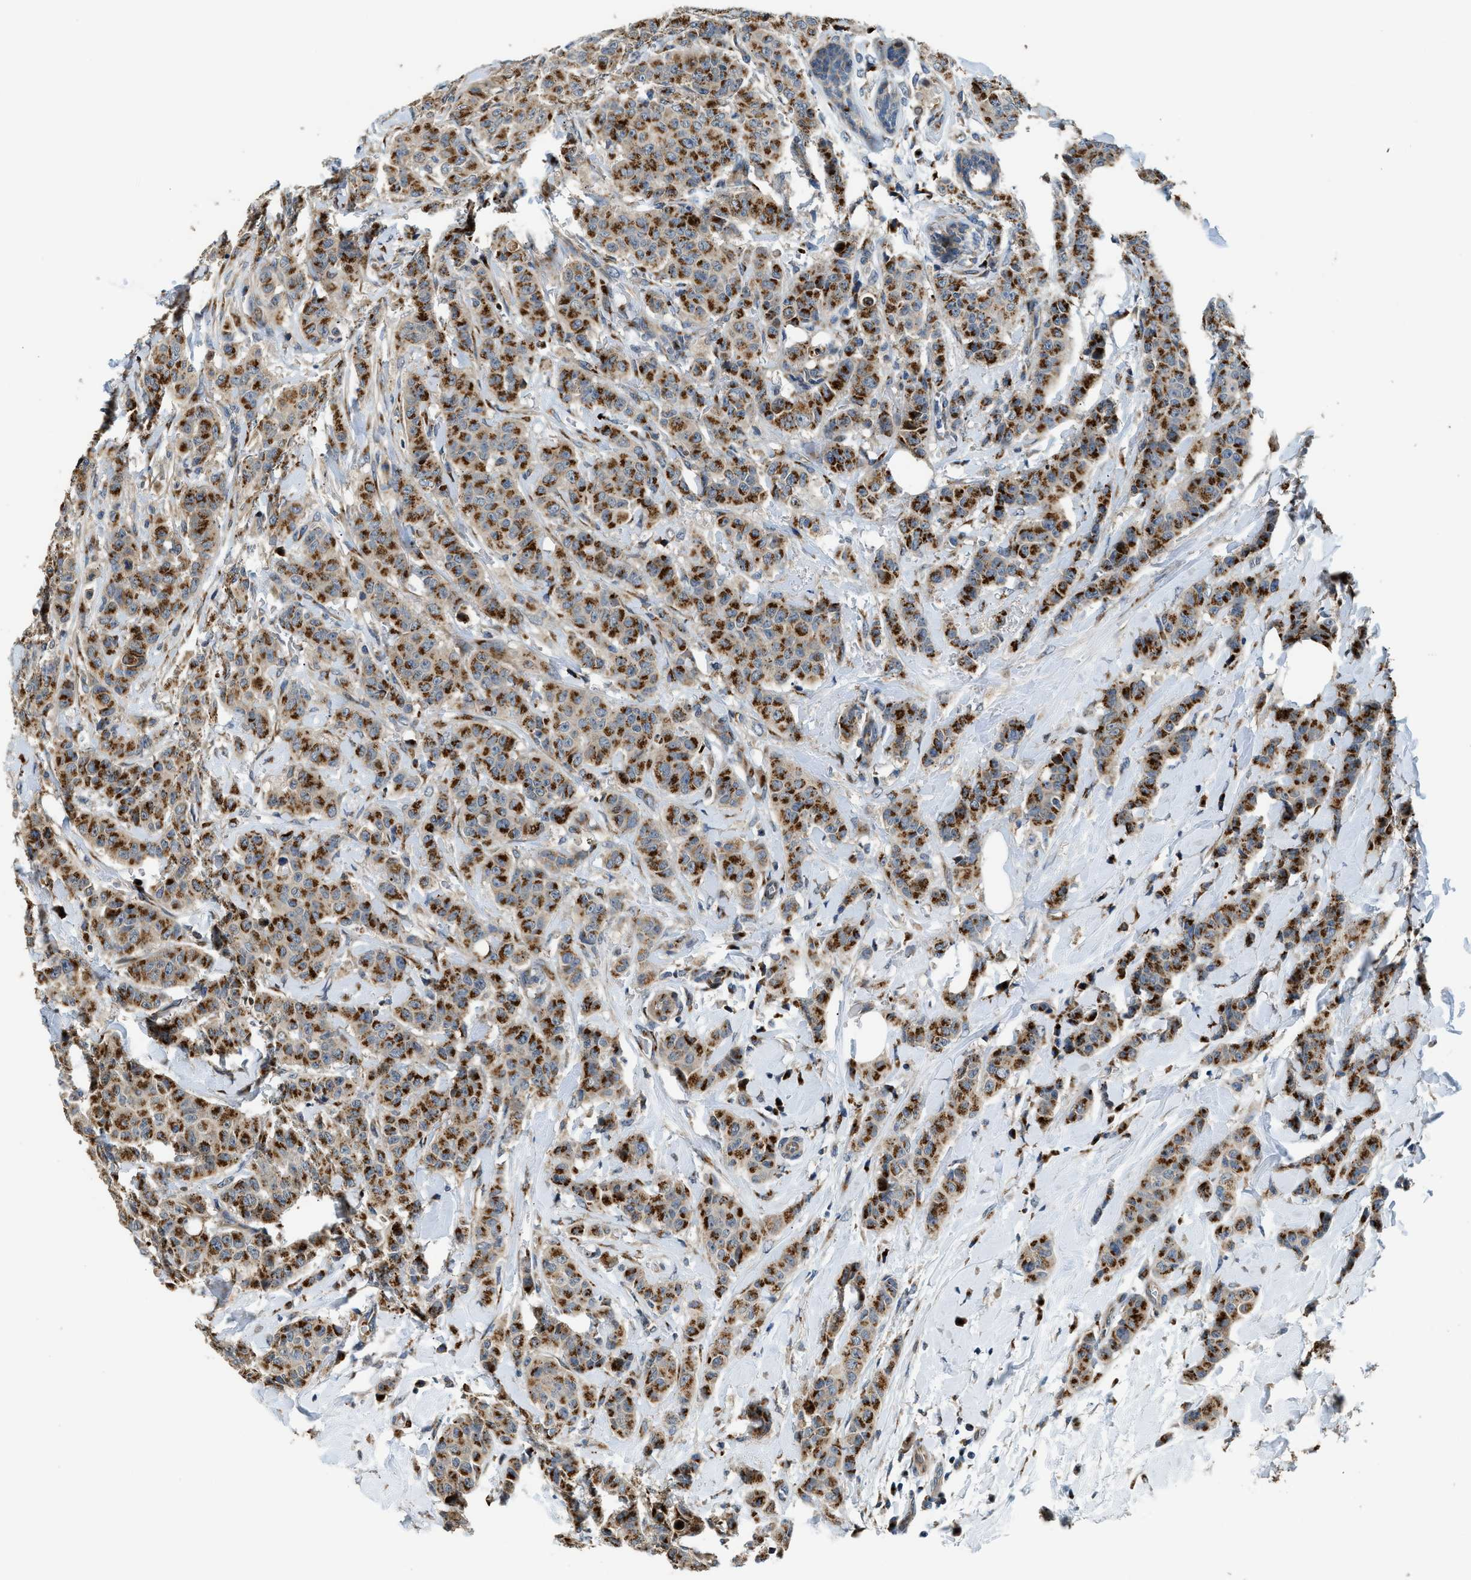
{"staining": {"intensity": "strong", "quantity": ">75%", "location": "cytoplasmic/membranous"}, "tissue": "breast cancer", "cell_type": "Tumor cells", "image_type": "cancer", "snomed": [{"axis": "morphology", "description": "Normal tissue, NOS"}, {"axis": "morphology", "description": "Duct carcinoma"}, {"axis": "topography", "description": "Breast"}], "caption": "Immunohistochemical staining of breast cancer reveals strong cytoplasmic/membranous protein positivity in about >75% of tumor cells.", "gene": "FUT8", "patient": {"sex": "female", "age": 40}}